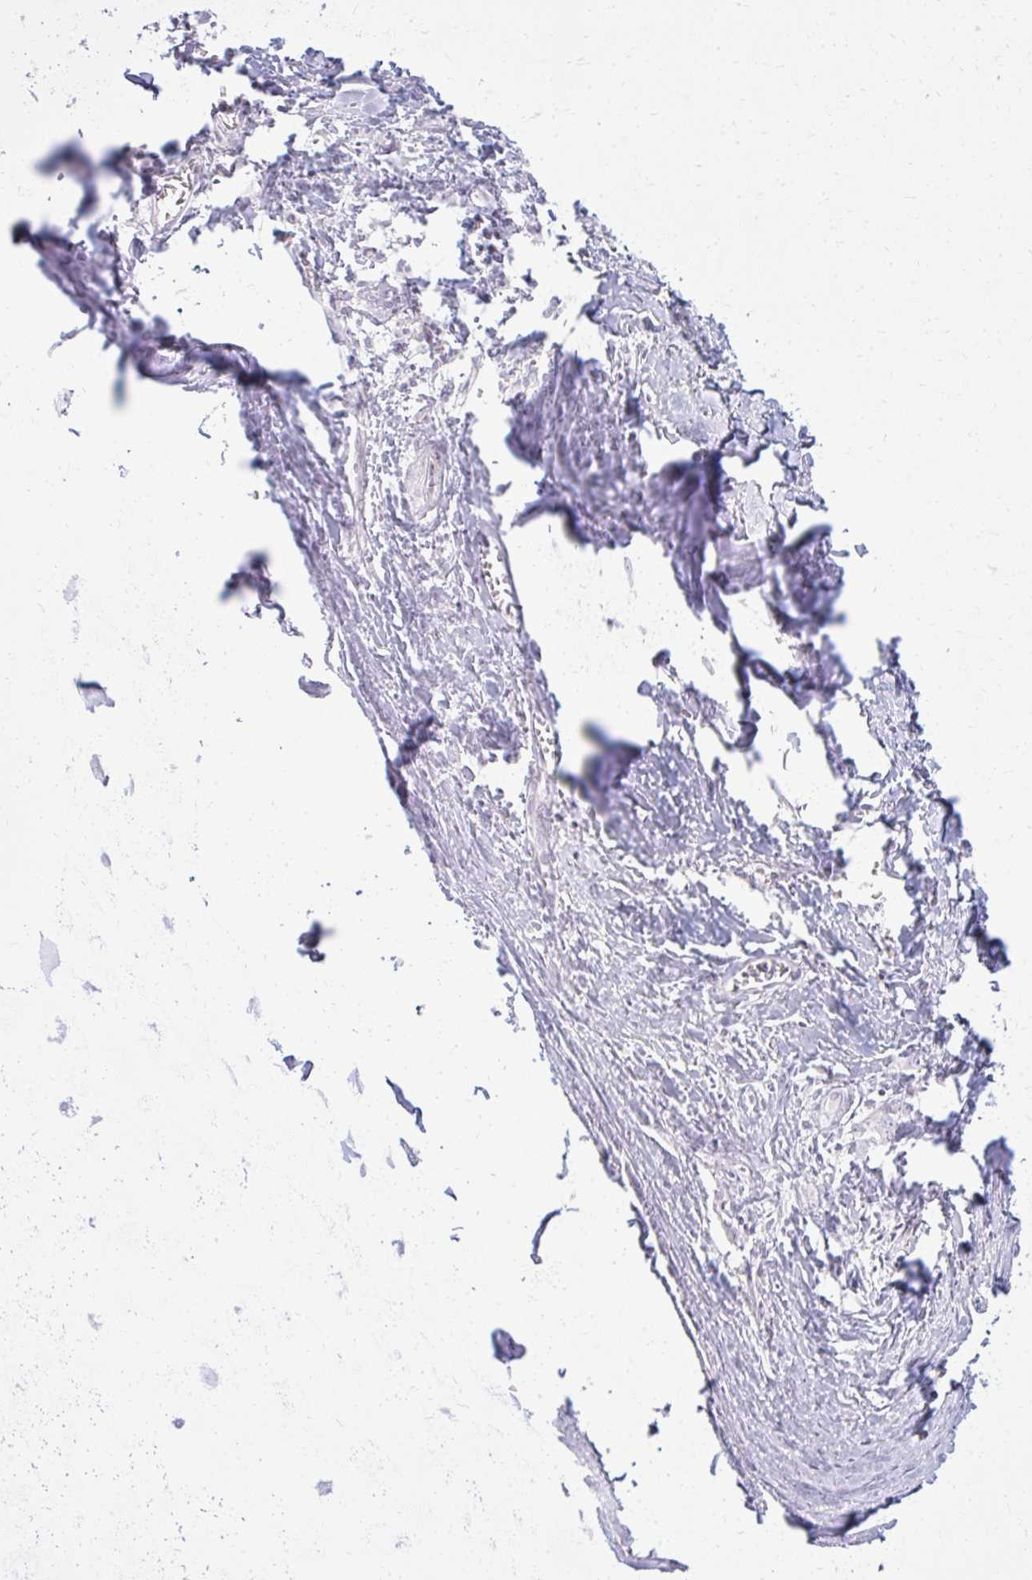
{"staining": {"intensity": "negative", "quantity": "none", "location": "none"}, "tissue": "soft tissue", "cell_type": "Chondrocytes", "image_type": "normal", "snomed": [{"axis": "morphology", "description": "Normal tissue, NOS"}, {"axis": "topography", "description": "Cartilage tissue"}], "caption": "A high-resolution image shows immunohistochemistry staining of benign soft tissue, which shows no significant positivity in chondrocytes.", "gene": "CEMP1", "patient": {"sex": "male", "age": 57}}